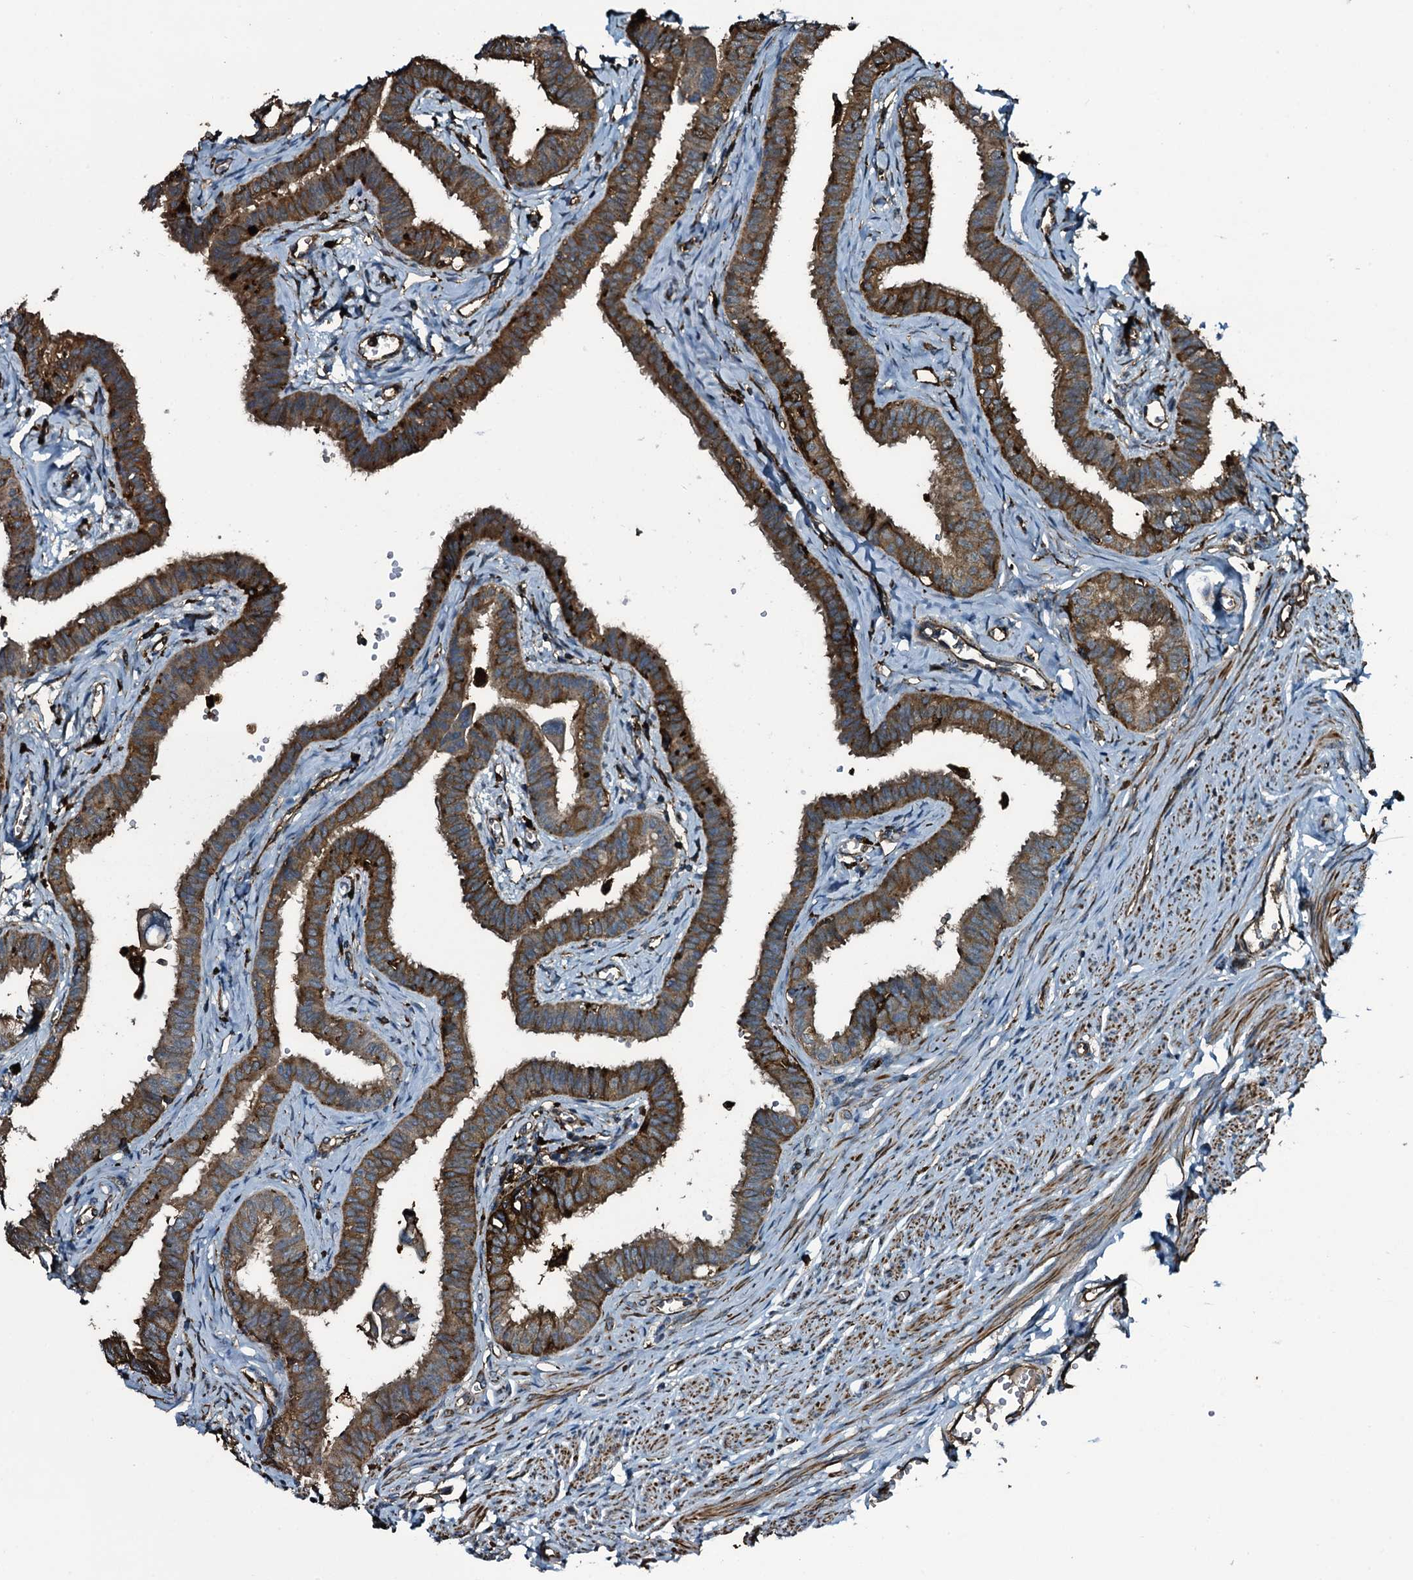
{"staining": {"intensity": "moderate", "quantity": ">75%", "location": "cytoplasmic/membranous"}, "tissue": "fallopian tube", "cell_type": "Glandular cells", "image_type": "normal", "snomed": [{"axis": "morphology", "description": "Normal tissue, NOS"}, {"axis": "morphology", "description": "Carcinoma, NOS"}, {"axis": "topography", "description": "Fallopian tube"}, {"axis": "topography", "description": "Ovary"}], "caption": "Immunohistochemistry (IHC) micrograph of normal fallopian tube: fallopian tube stained using IHC demonstrates medium levels of moderate protein expression localized specifically in the cytoplasmic/membranous of glandular cells, appearing as a cytoplasmic/membranous brown color.", "gene": "TPGS2", "patient": {"sex": "female", "age": 59}}